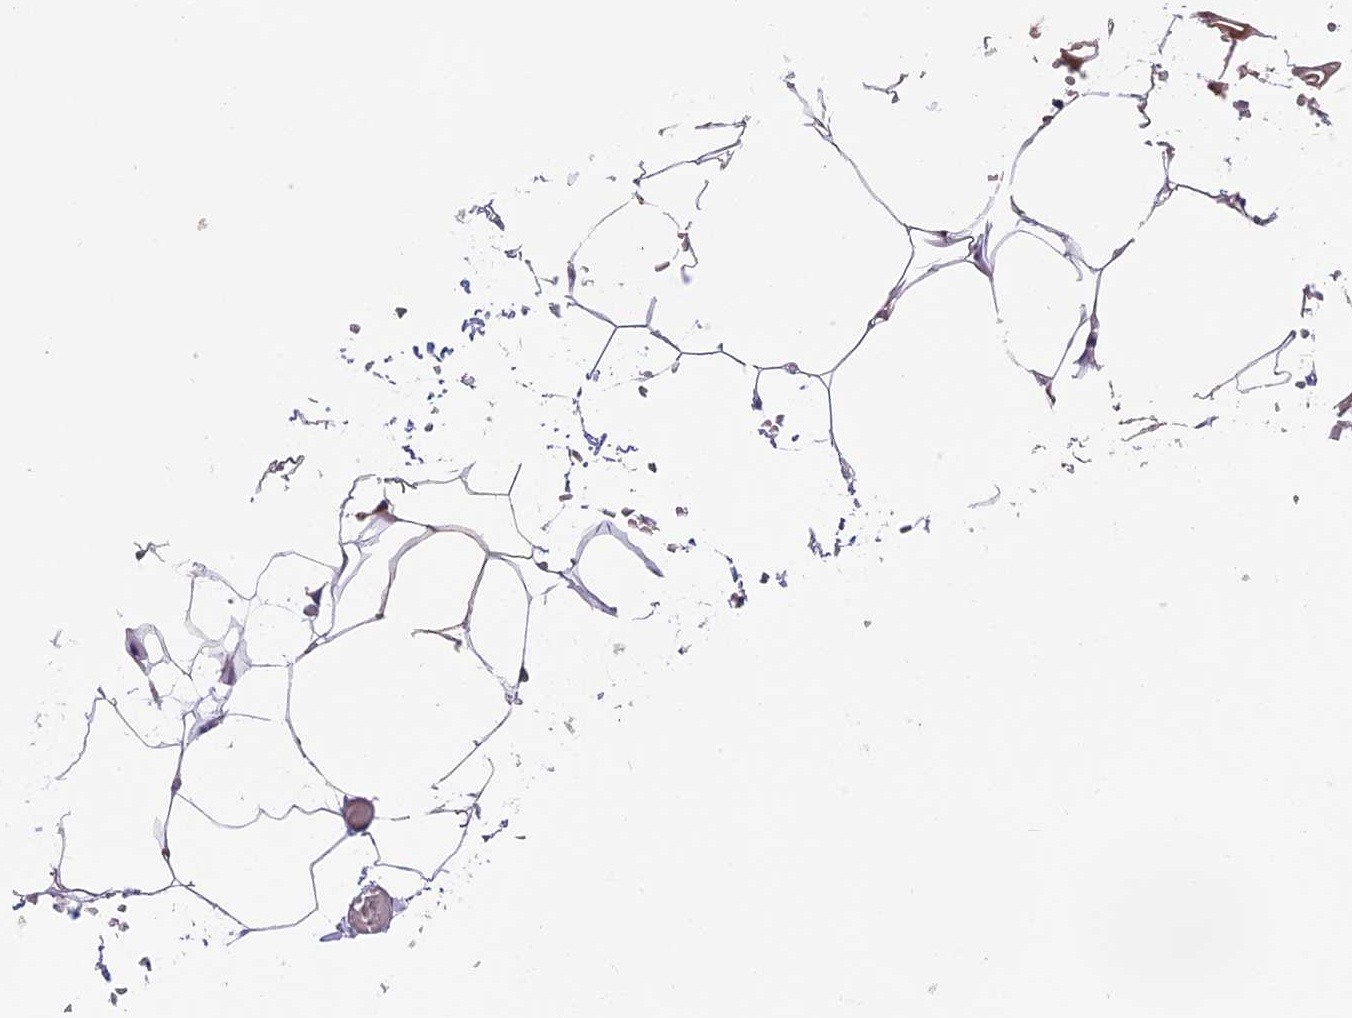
{"staining": {"intensity": "negative", "quantity": "none", "location": "none"}, "tissue": "adipose tissue", "cell_type": "Adipocytes", "image_type": "normal", "snomed": [{"axis": "morphology", "description": "Normal tissue, NOS"}, {"axis": "topography", "description": "Gallbladder"}, {"axis": "topography", "description": "Peripheral nerve tissue"}], "caption": "A micrograph of adipose tissue stained for a protein exhibits no brown staining in adipocytes.", "gene": "COG8", "patient": {"sex": "male", "age": 38}}